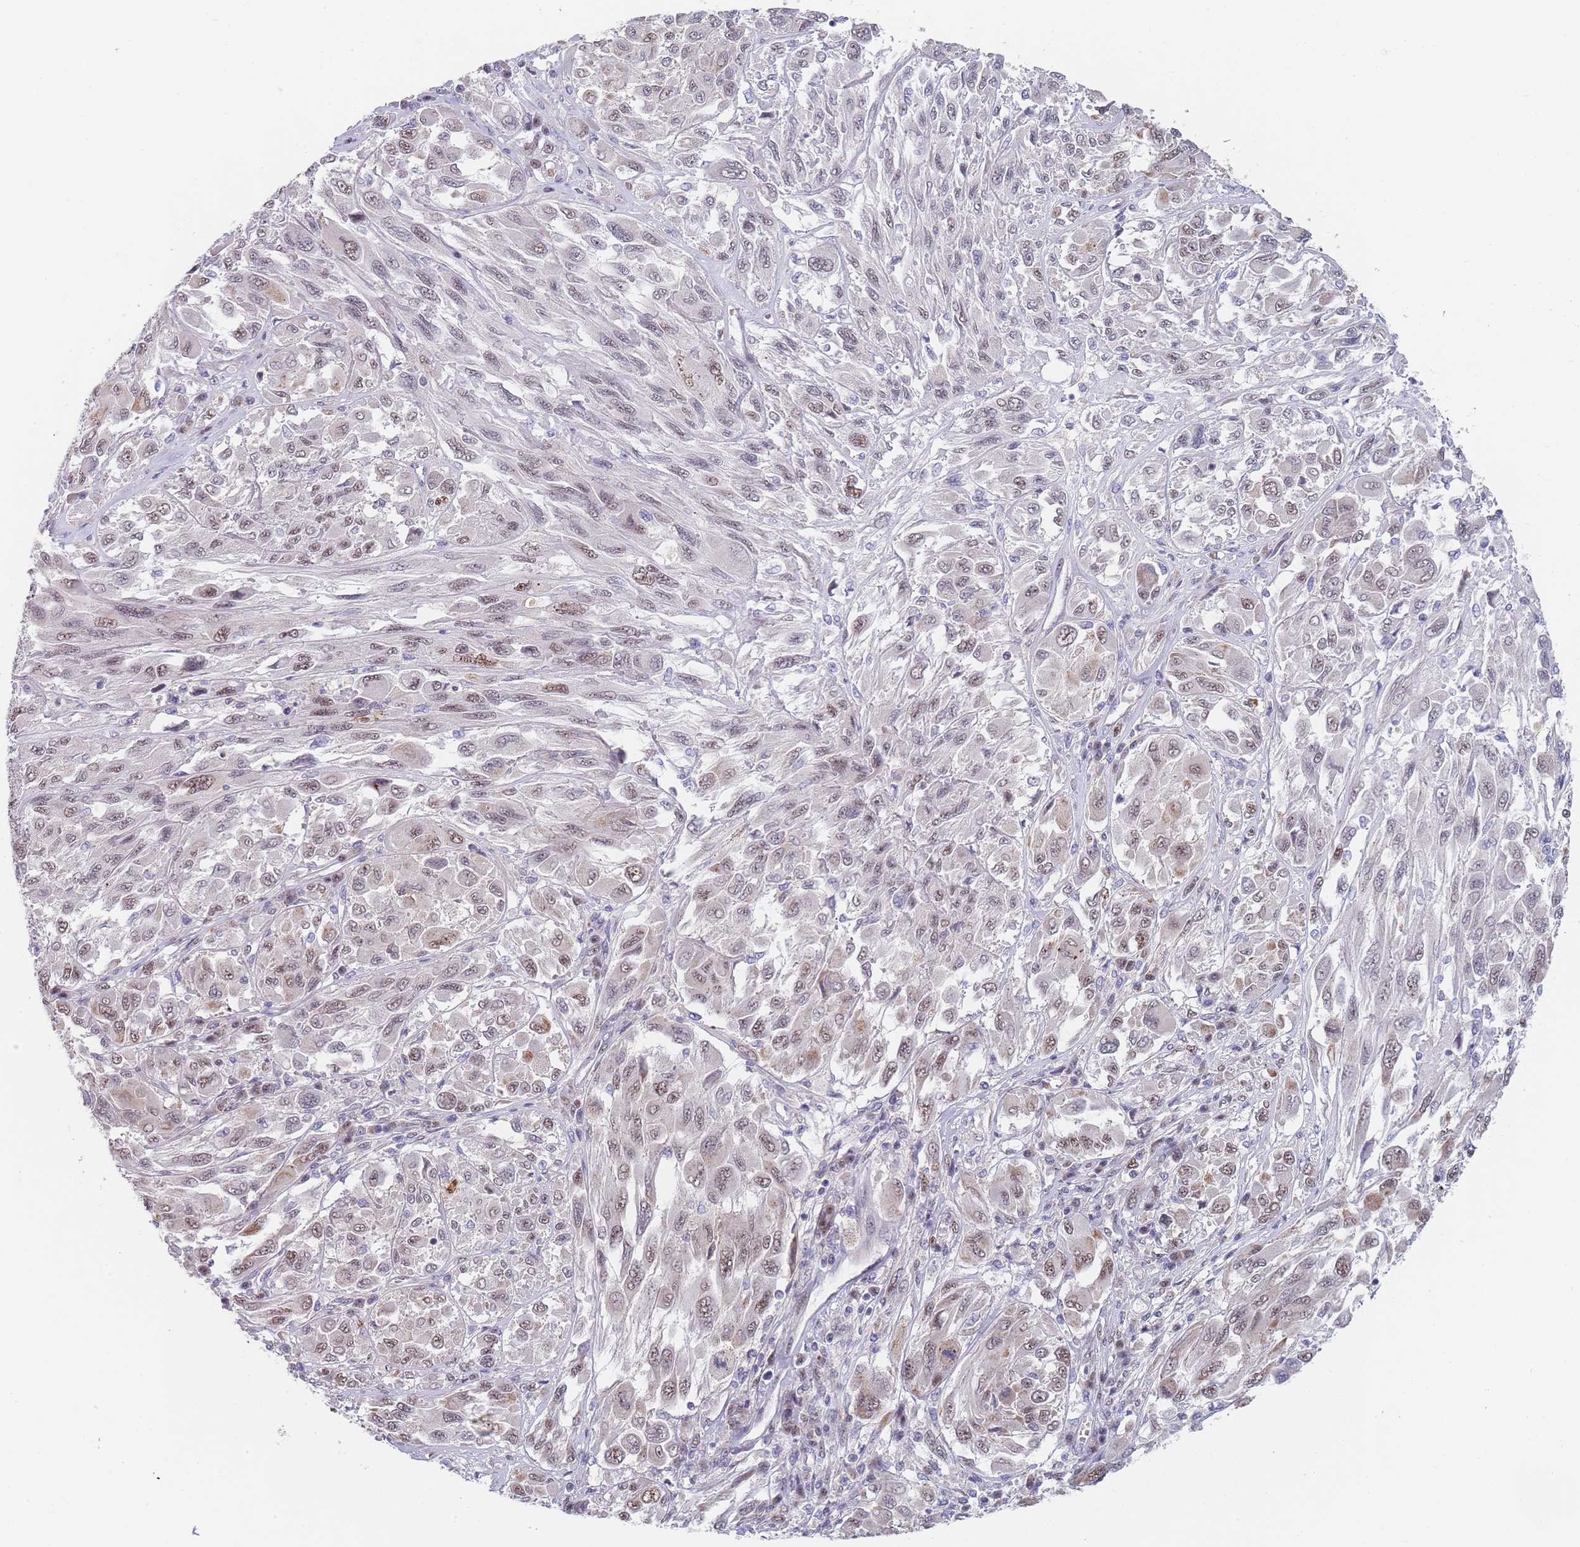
{"staining": {"intensity": "weak", "quantity": "25%-75%", "location": "cytoplasmic/membranous,nuclear"}, "tissue": "melanoma", "cell_type": "Tumor cells", "image_type": "cancer", "snomed": [{"axis": "morphology", "description": "Malignant melanoma, NOS"}, {"axis": "topography", "description": "Skin"}], "caption": "Malignant melanoma tissue exhibits weak cytoplasmic/membranous and nuclear staining in approximately 25%-75% of tumor cells, visualized by immunohistochemistry. The staining is performed using DAB (3,3'-diaminobenzidine) brown chromogen to label protein expression. The nuclei are counter-stained blue using hematoxylin.", "gene": "PLCL2", "patient": {"sex": "female", "age": 91}}